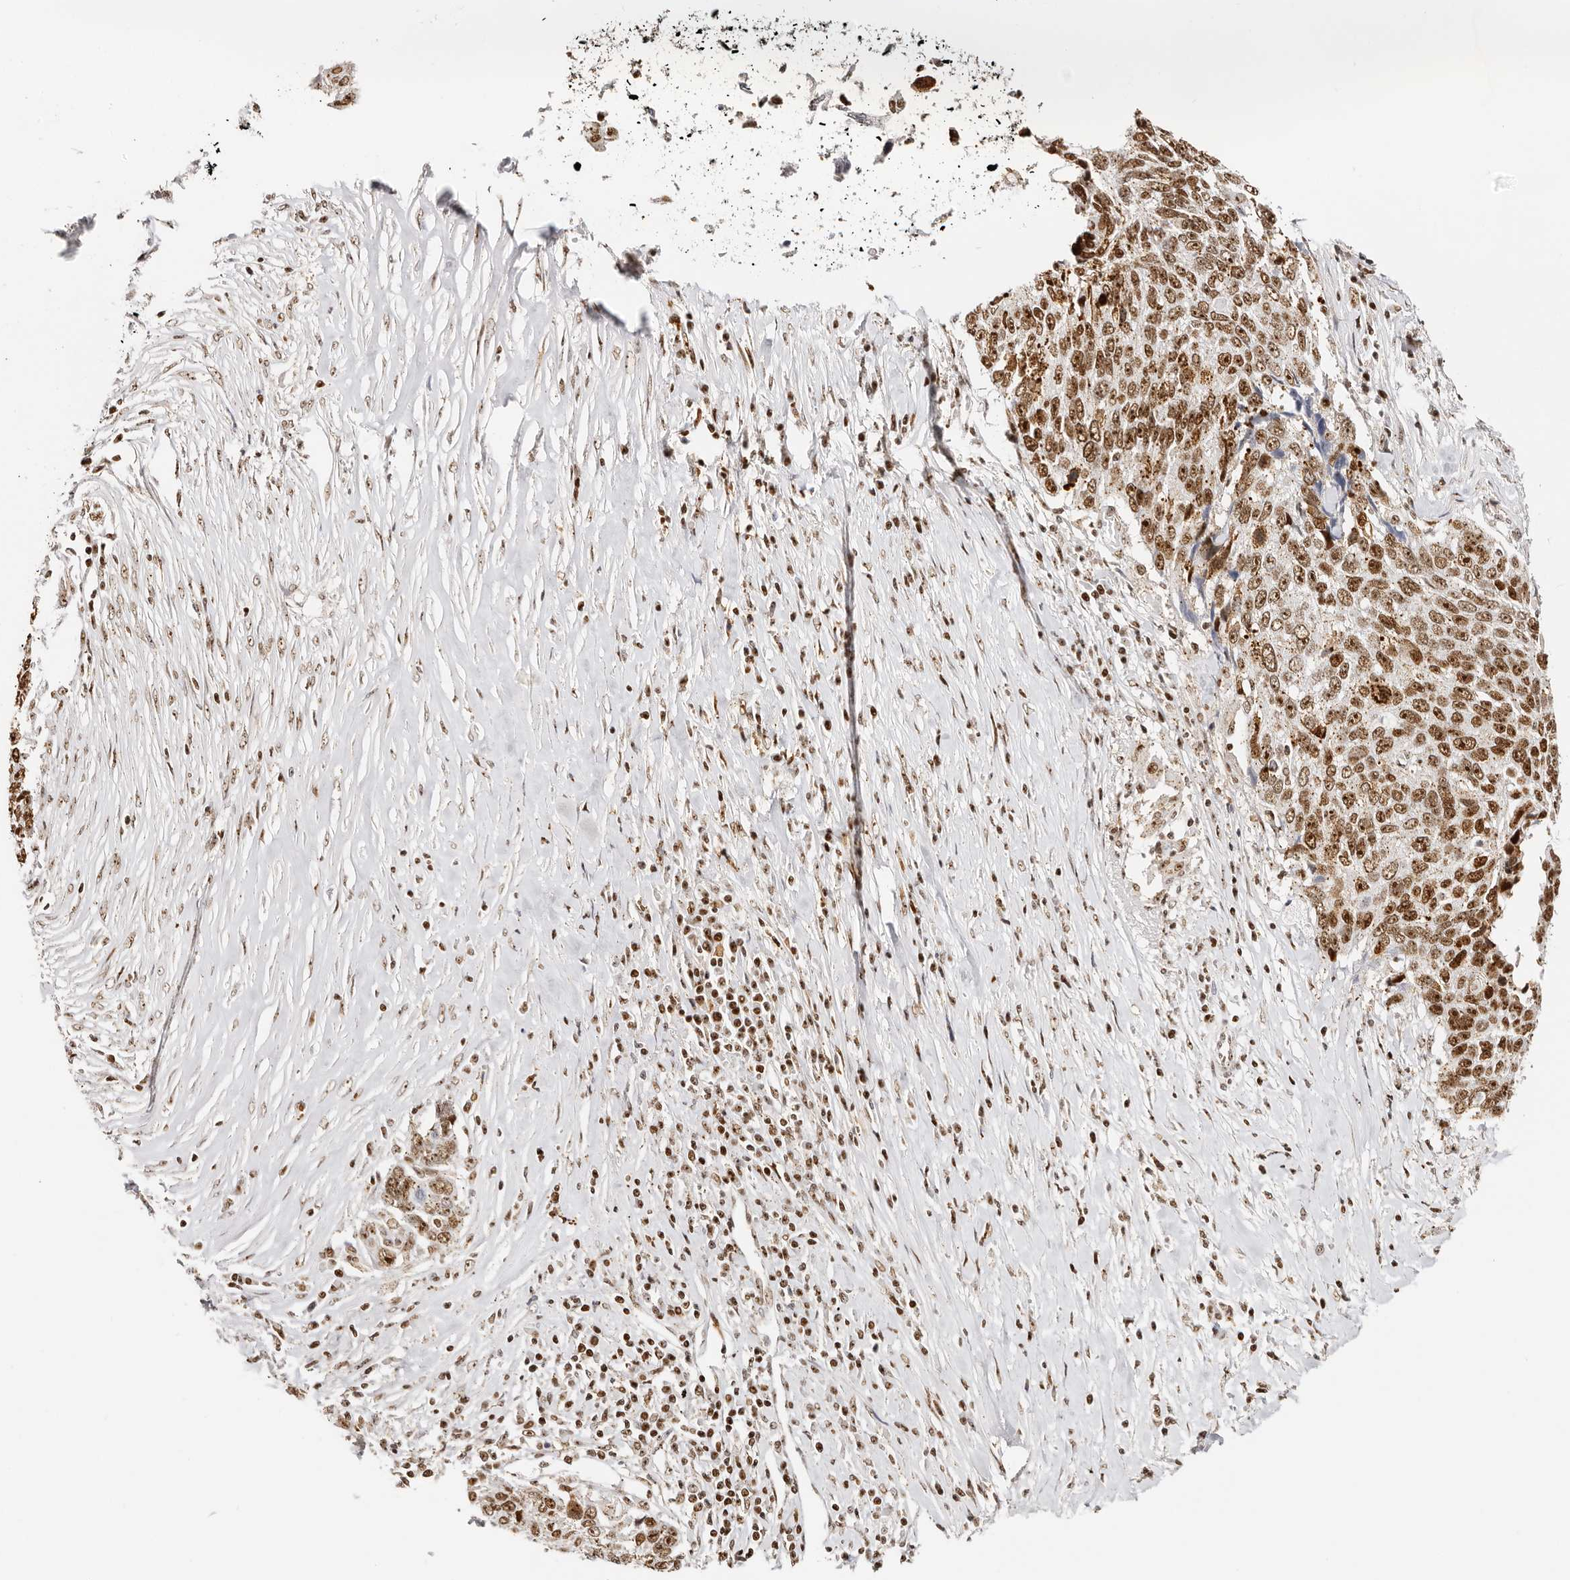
{"staining": {"intensity": "strong", "quantity": ">75%", "location": "nuclear"}, "tissue": "lung cancer", "cell_type": "Tumor cells", "image_type": "cancer", "snomed": [{"axis": "morphology", "description": "Squamous cell carcinoma, NOS"}, {"axis": "topography", "description": "Lung"}], "caption": "Immunohistochemical staining of lung squamous cell carcinoma reveals high levels of strong nuclear protein positivity in approximately >75% of tumor cells.", "gene": "IQGAP3", "patient": {"sex": "male", "age": 66}}